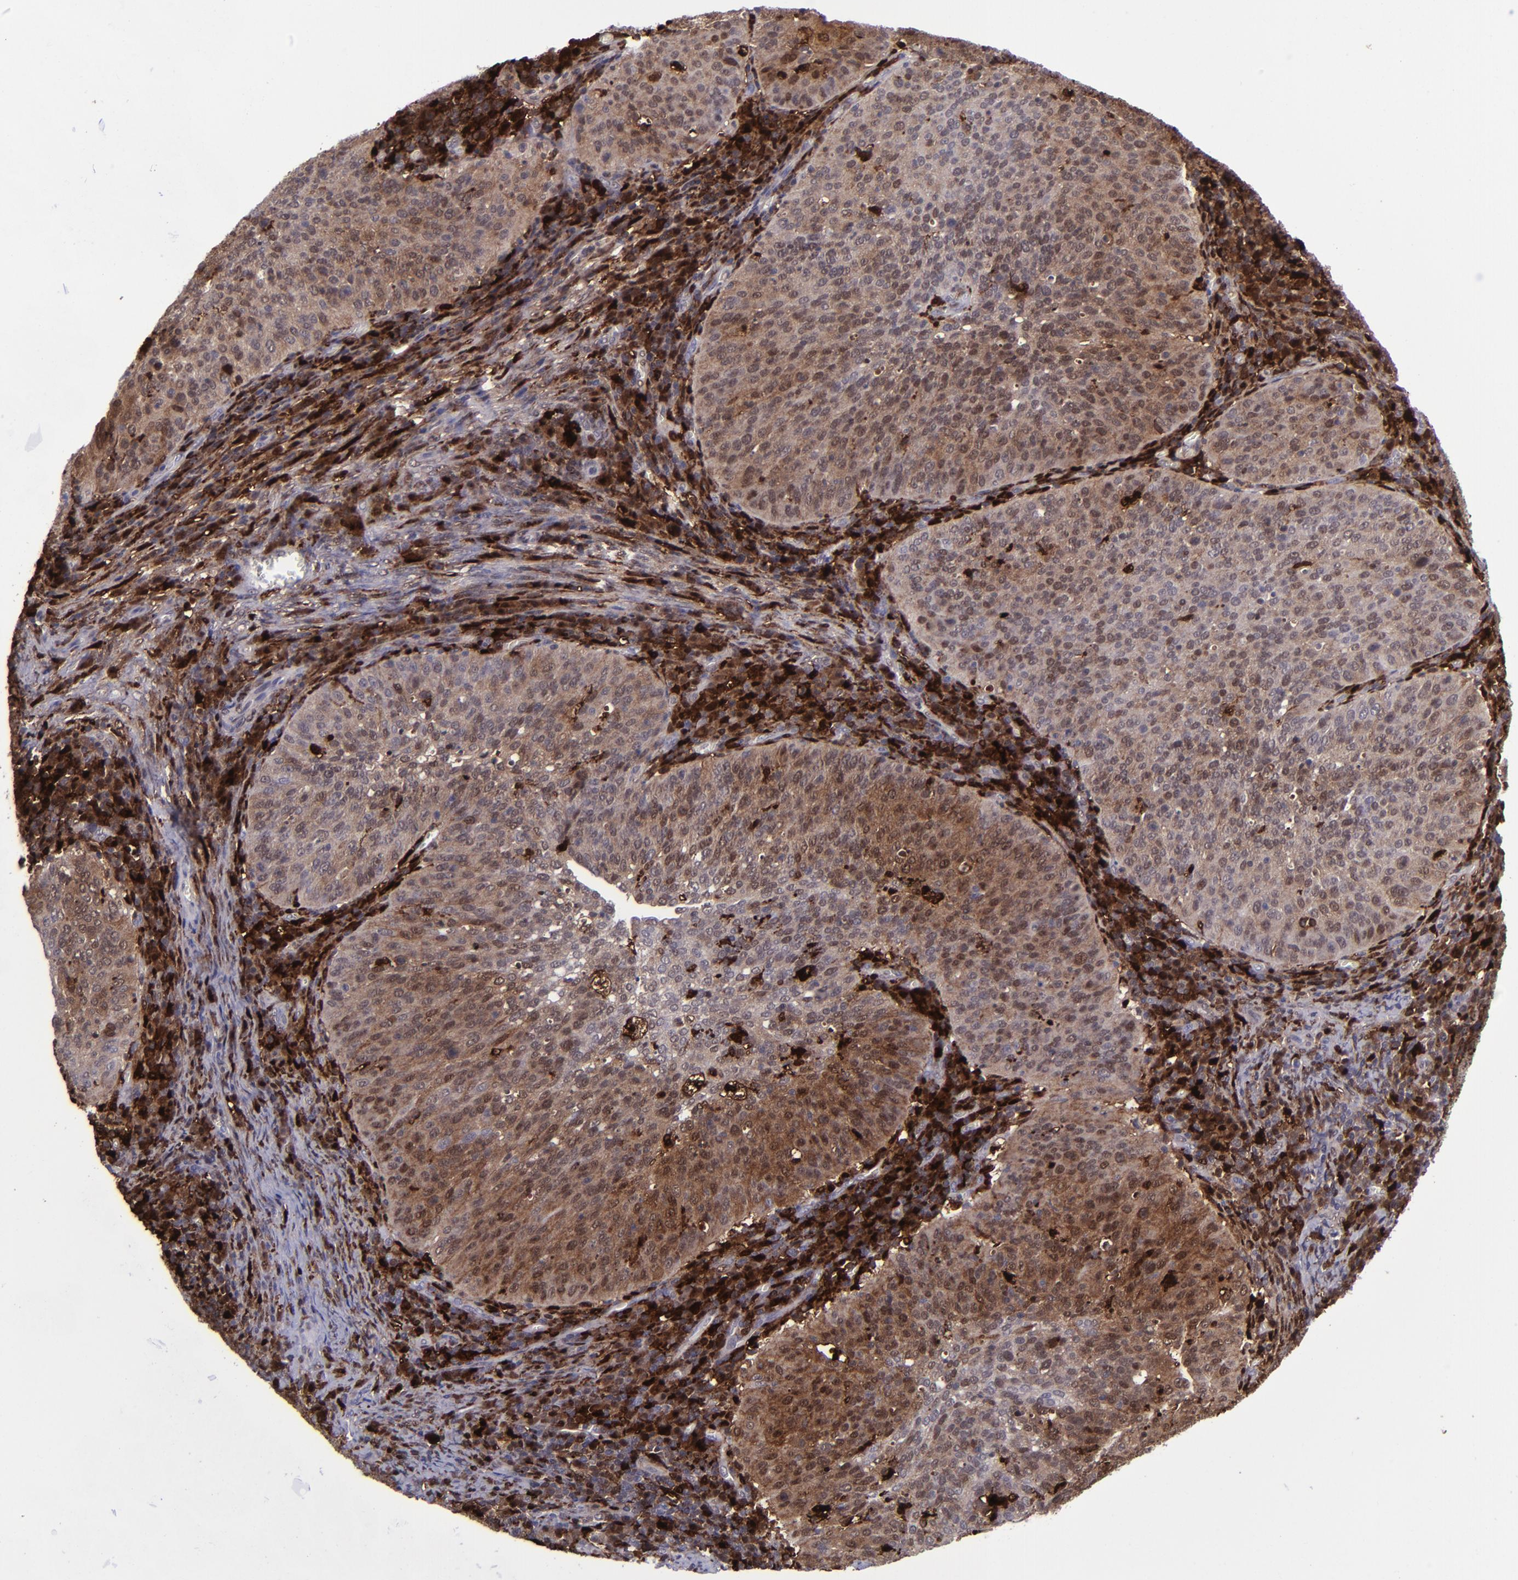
{"staining": {"intensity": "moderate", "quantity": ">75%", "location": "cytoplasmic/membranous,nuclear"}, "tissue": "cervical cancer", "cell_type": "Tumor cells", "image_type": "cancer", "snomed": [{"axis": "morphology", "description": "Squamous cell carcinoma, NOS"}, {"axis": "topography", "description": "Cervix"}], "caption": "Protein staining of squamous cell carcinoma (cervical) tissue exhibits moderate cytoplasmic/membranous and nuclear positivity in about >75% of tumor cells.", "gene": "TYMP", "patient": {"sex": "female", "age": 39}}